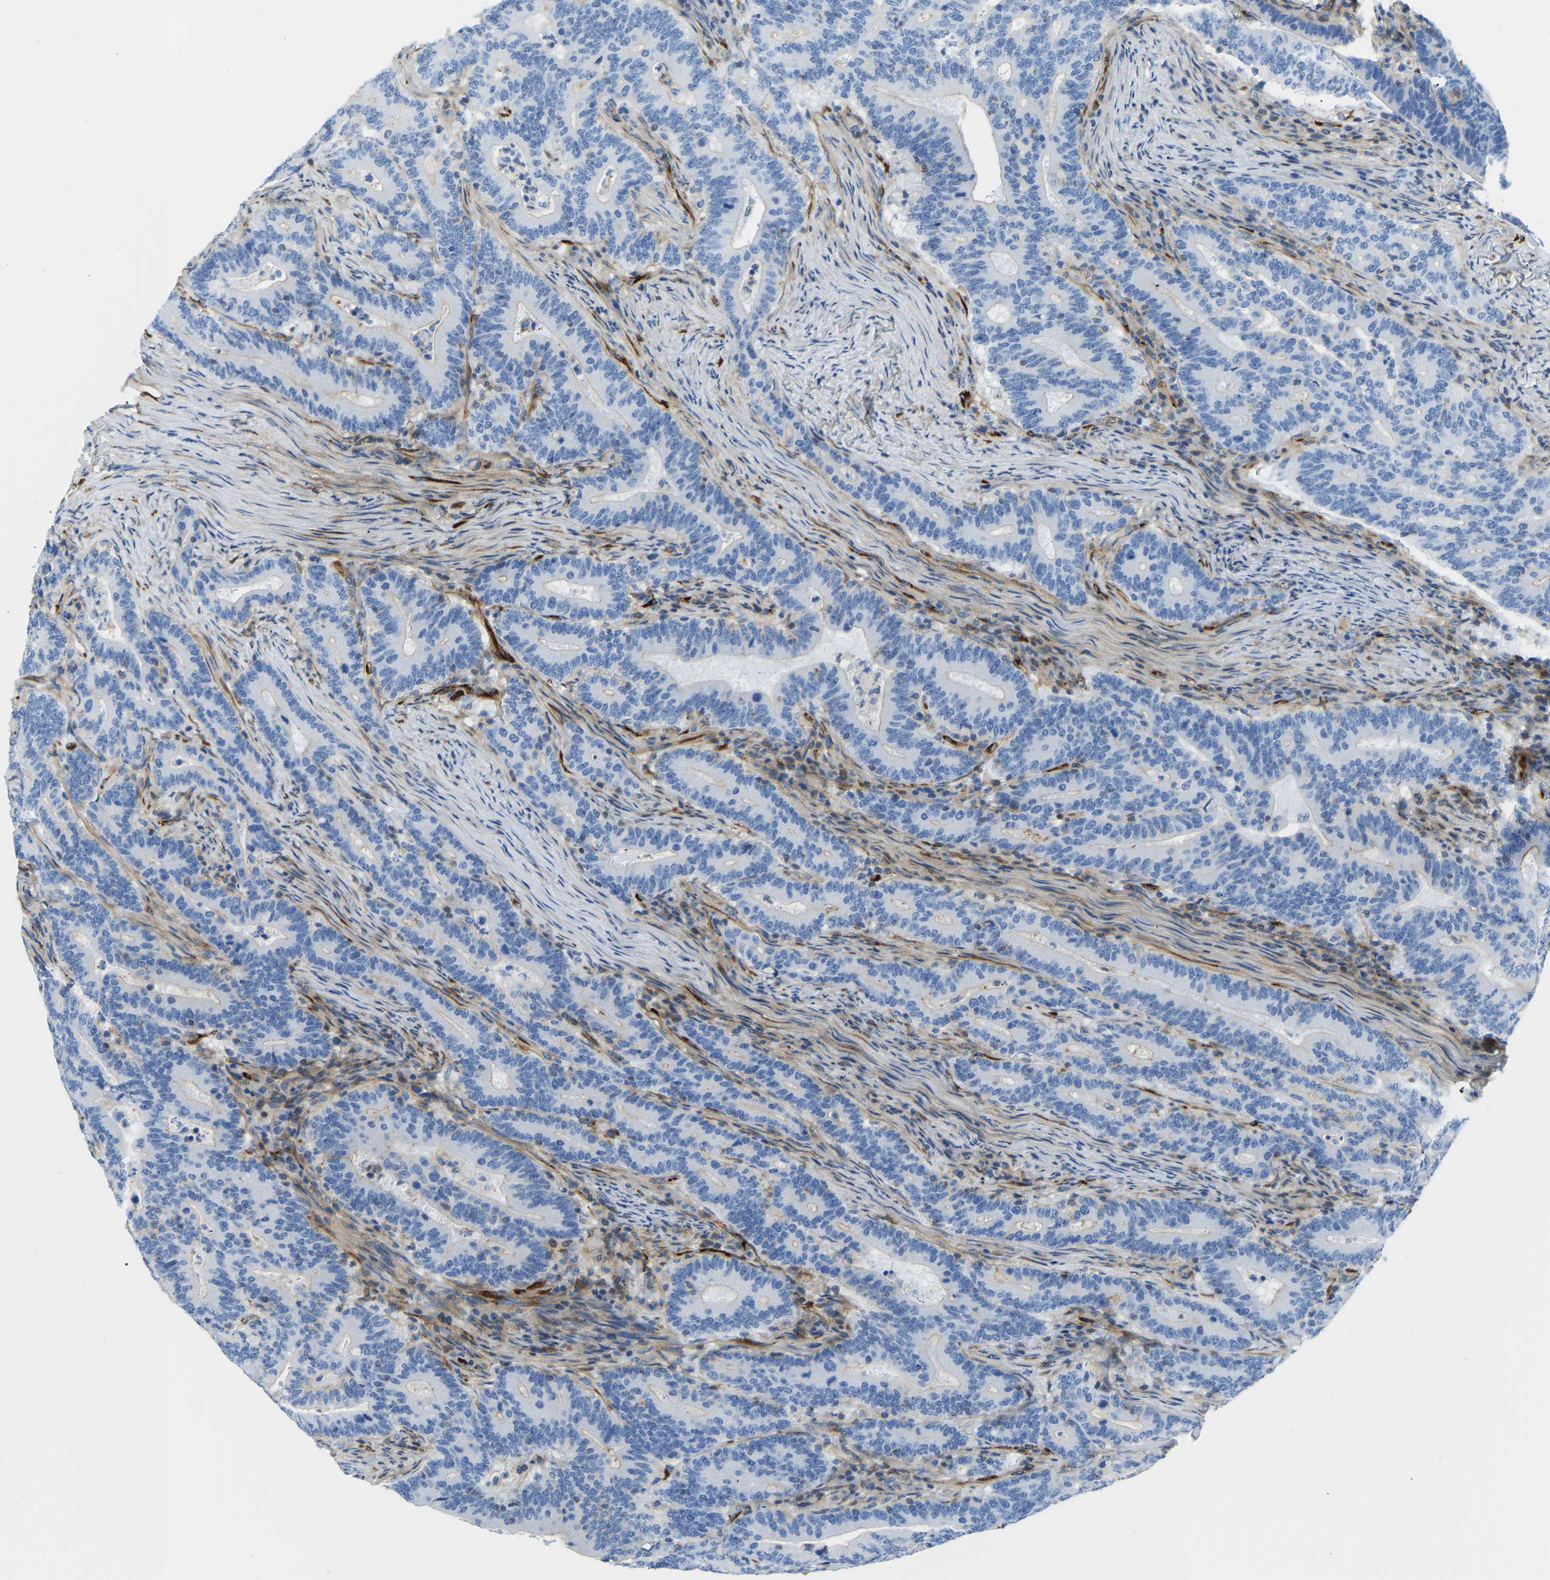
{"staining": {"intensity": "negative", "quantity": "none", "location": "none"}, "tissue": "colorectal cancer", "cell_type": "Tumor cells", "image_type": "cancer", "snomed": [{"axis": "morphology", "description": "Adenocarcinoma, NOS"}, {"axis": "topography", "description": "Colon"}], "caption": "Tumor cells show no significant protein expression in colorectal cancer. (Stains: DAB (3,3'-diaminobenzidine) immunohistochemistry with hematoxylin counter stain, Microscopy: brightfield microscopy at high magnification).", "gene": "COL15A1", "patient": {"sex": "female", "age": 66}}